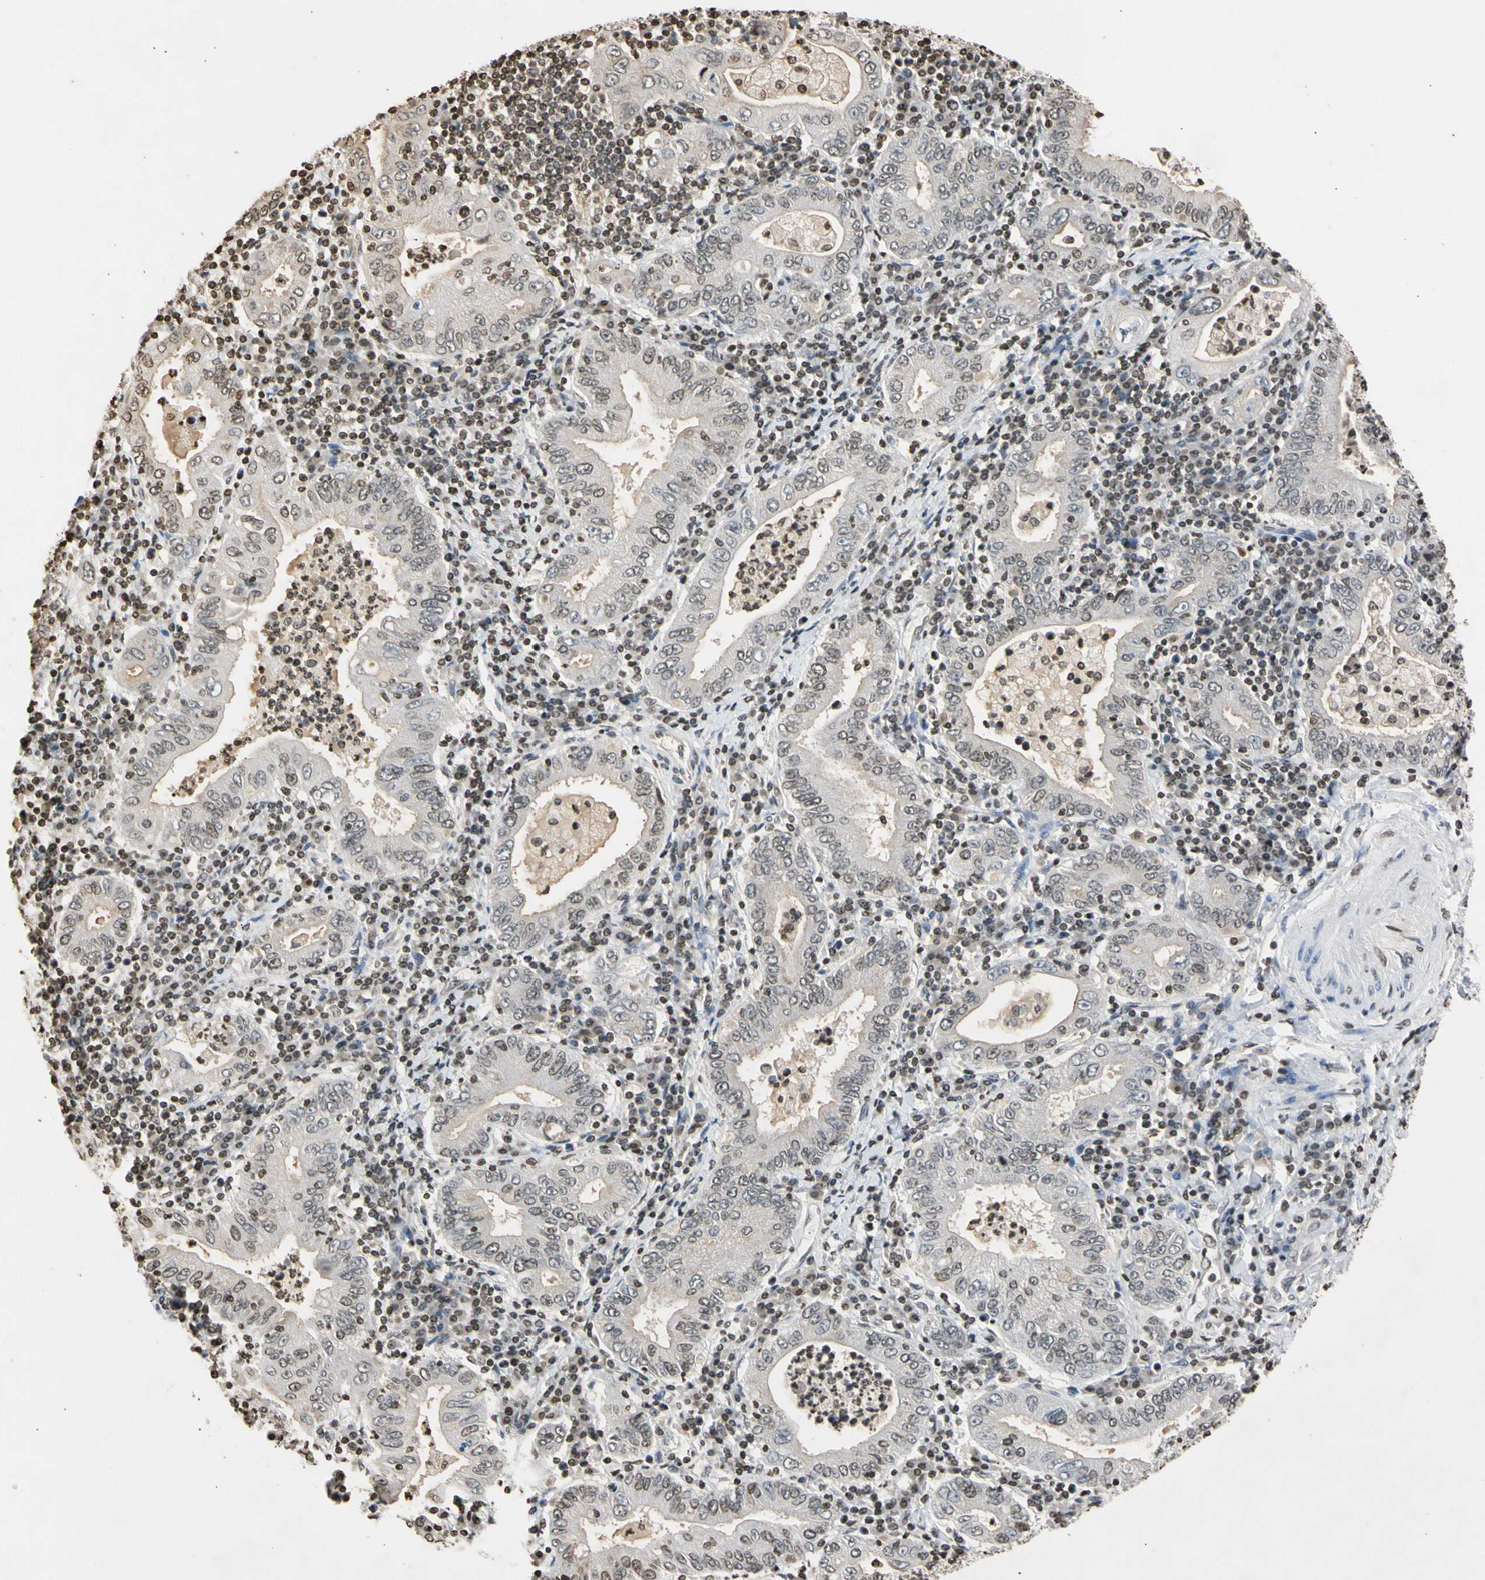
{"staining": {"intensity": "negative", "quantity": "none", "location": "none"}, "tissue": "stomach cancer", "cell_type": "Tumor cells", "image_type": "cancer", "snomed": [{"axis": "morphology", "description": "Normal tissue, NOS"}, {"axis": "morphology", "description": "Adenocarcinoma, NOS"}, {"axis": "topography", "description": "Esophagus"}, {"axis": "topography", "description": "Stomach, upper"}, {"axis": "topography", "description": "Peripheral nerve tissue"}], "caption": "Stomach cancer (adenocarcinoma) stained for a protein using IHC demonstrates no positivity tumor cells.", "gene": "GPX4", "patient": {"sex": "male", "age": 62}}